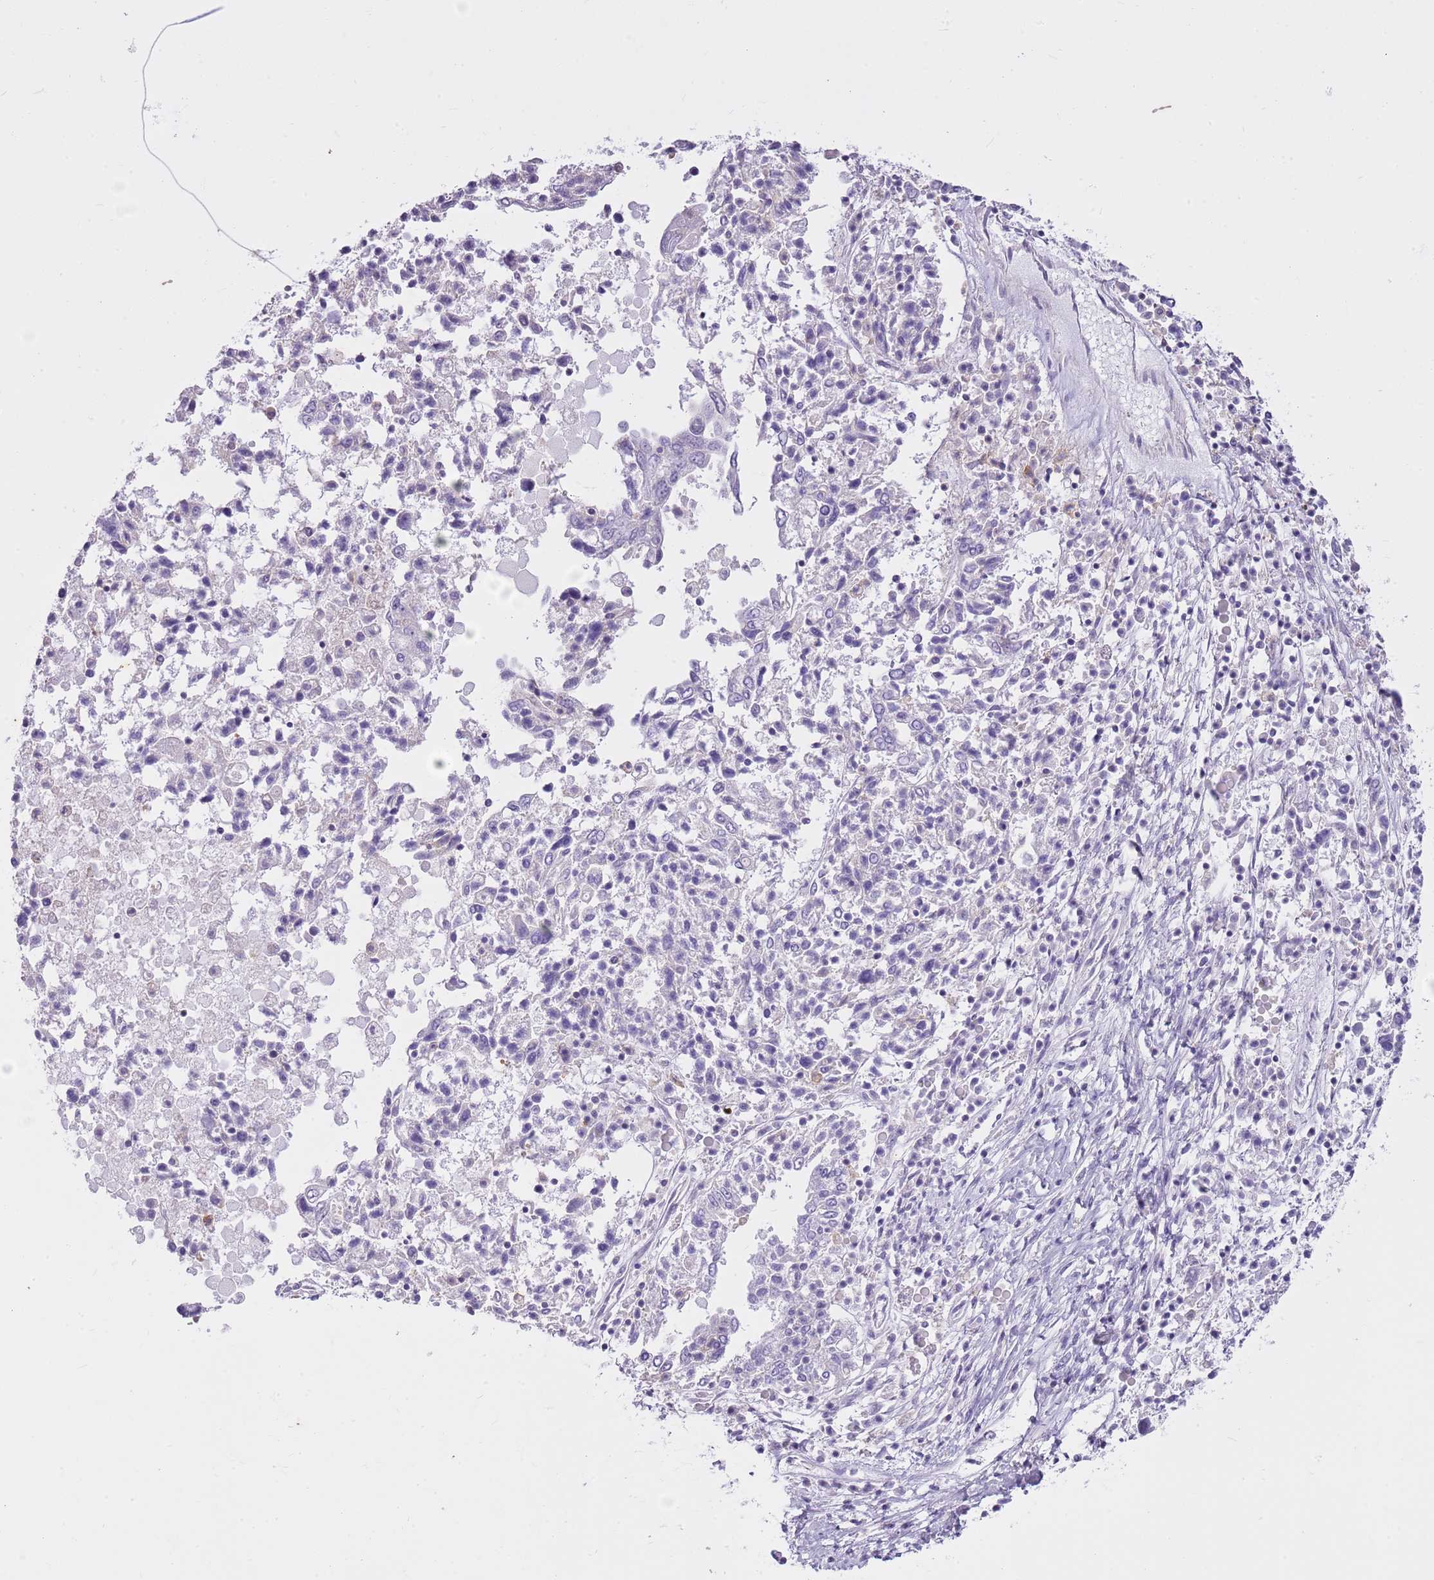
{"staining": {"intensity": "negative", "quantity": "none", "location": "none"}, "tissue": "ovarian cancer", "cell_type": "Tumor cells", "image_type": "cancer", "snomed": [{"axis": "morphology", "description": "Carcinoma, endometroid"}, {"axis": "topography", "description": "Ovary"}], "caption": "An IHC histopathology image of ovarian cancer is shown. There is no staining in tumor cells of ovarian cancer. (Brightfield microscopy of DAB (3,3'-diaminobenzidine) immunohistochemistry at high magnification).", "gene": "CNPPD1", "patient": {"sex": "female", "age": 62}}